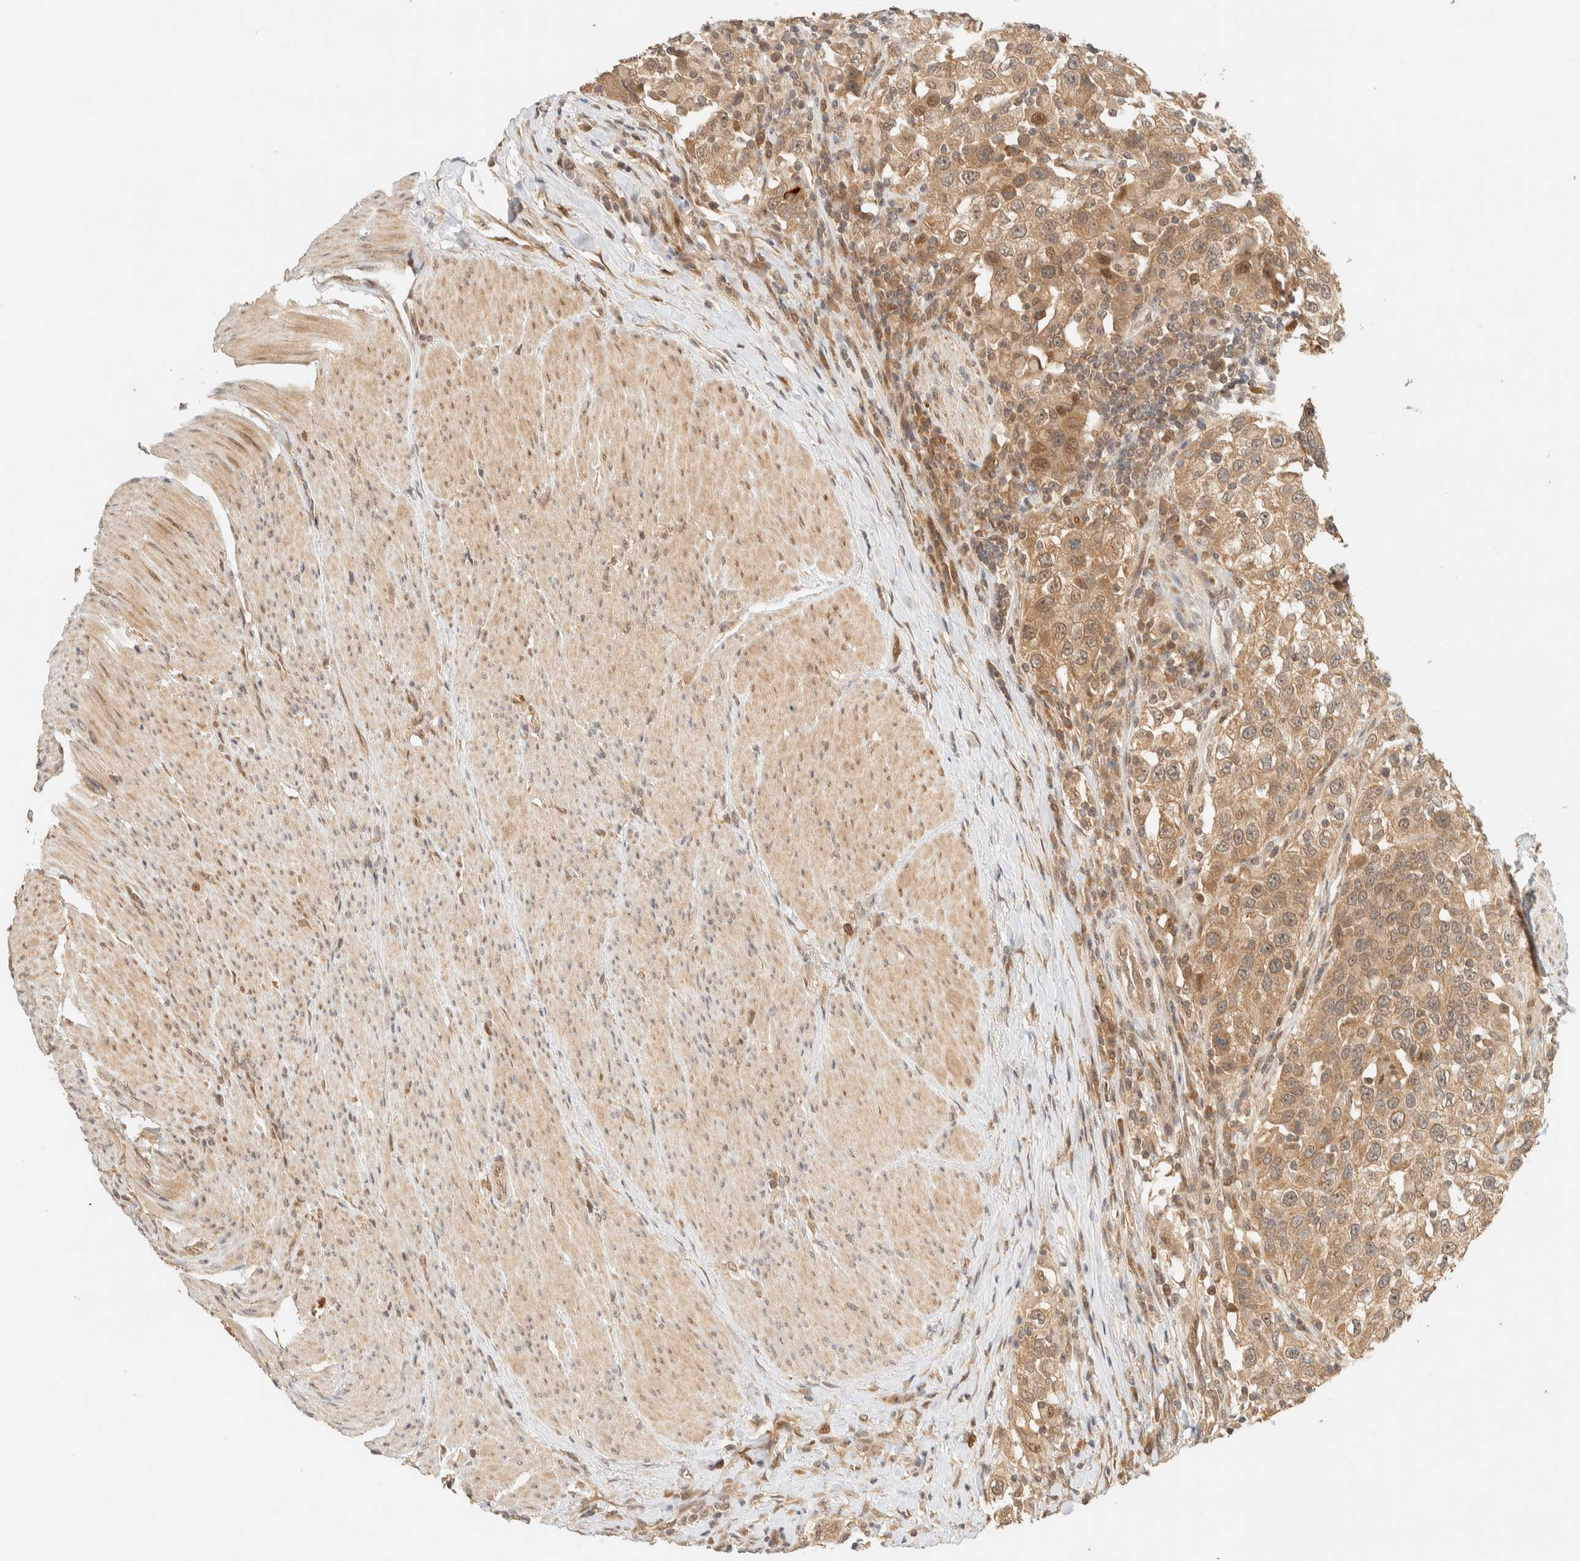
{"staining": {"intensity": "moderate", "quantity": ">75%", "location": "cytoplasmic/membranous"}, "tissue": "urothelial cancer", "cell_type": "Tumor cells", "image_type": "cancer", "snomed": [{"axis": "morphology", "description": "Urothelial carcinoma, High grade"}, {"axis": "topography", "description": "Urinary bladder"}], "caption": "This micrograph exhibits IHC staining of urothelial carcinoma (high-grade), with medium moderate cytoplasmic/membranous staining in approximately >75% of tumor cells.", "gene": "ZBTB34", "patient": {"sex": "female", "age": 80}}